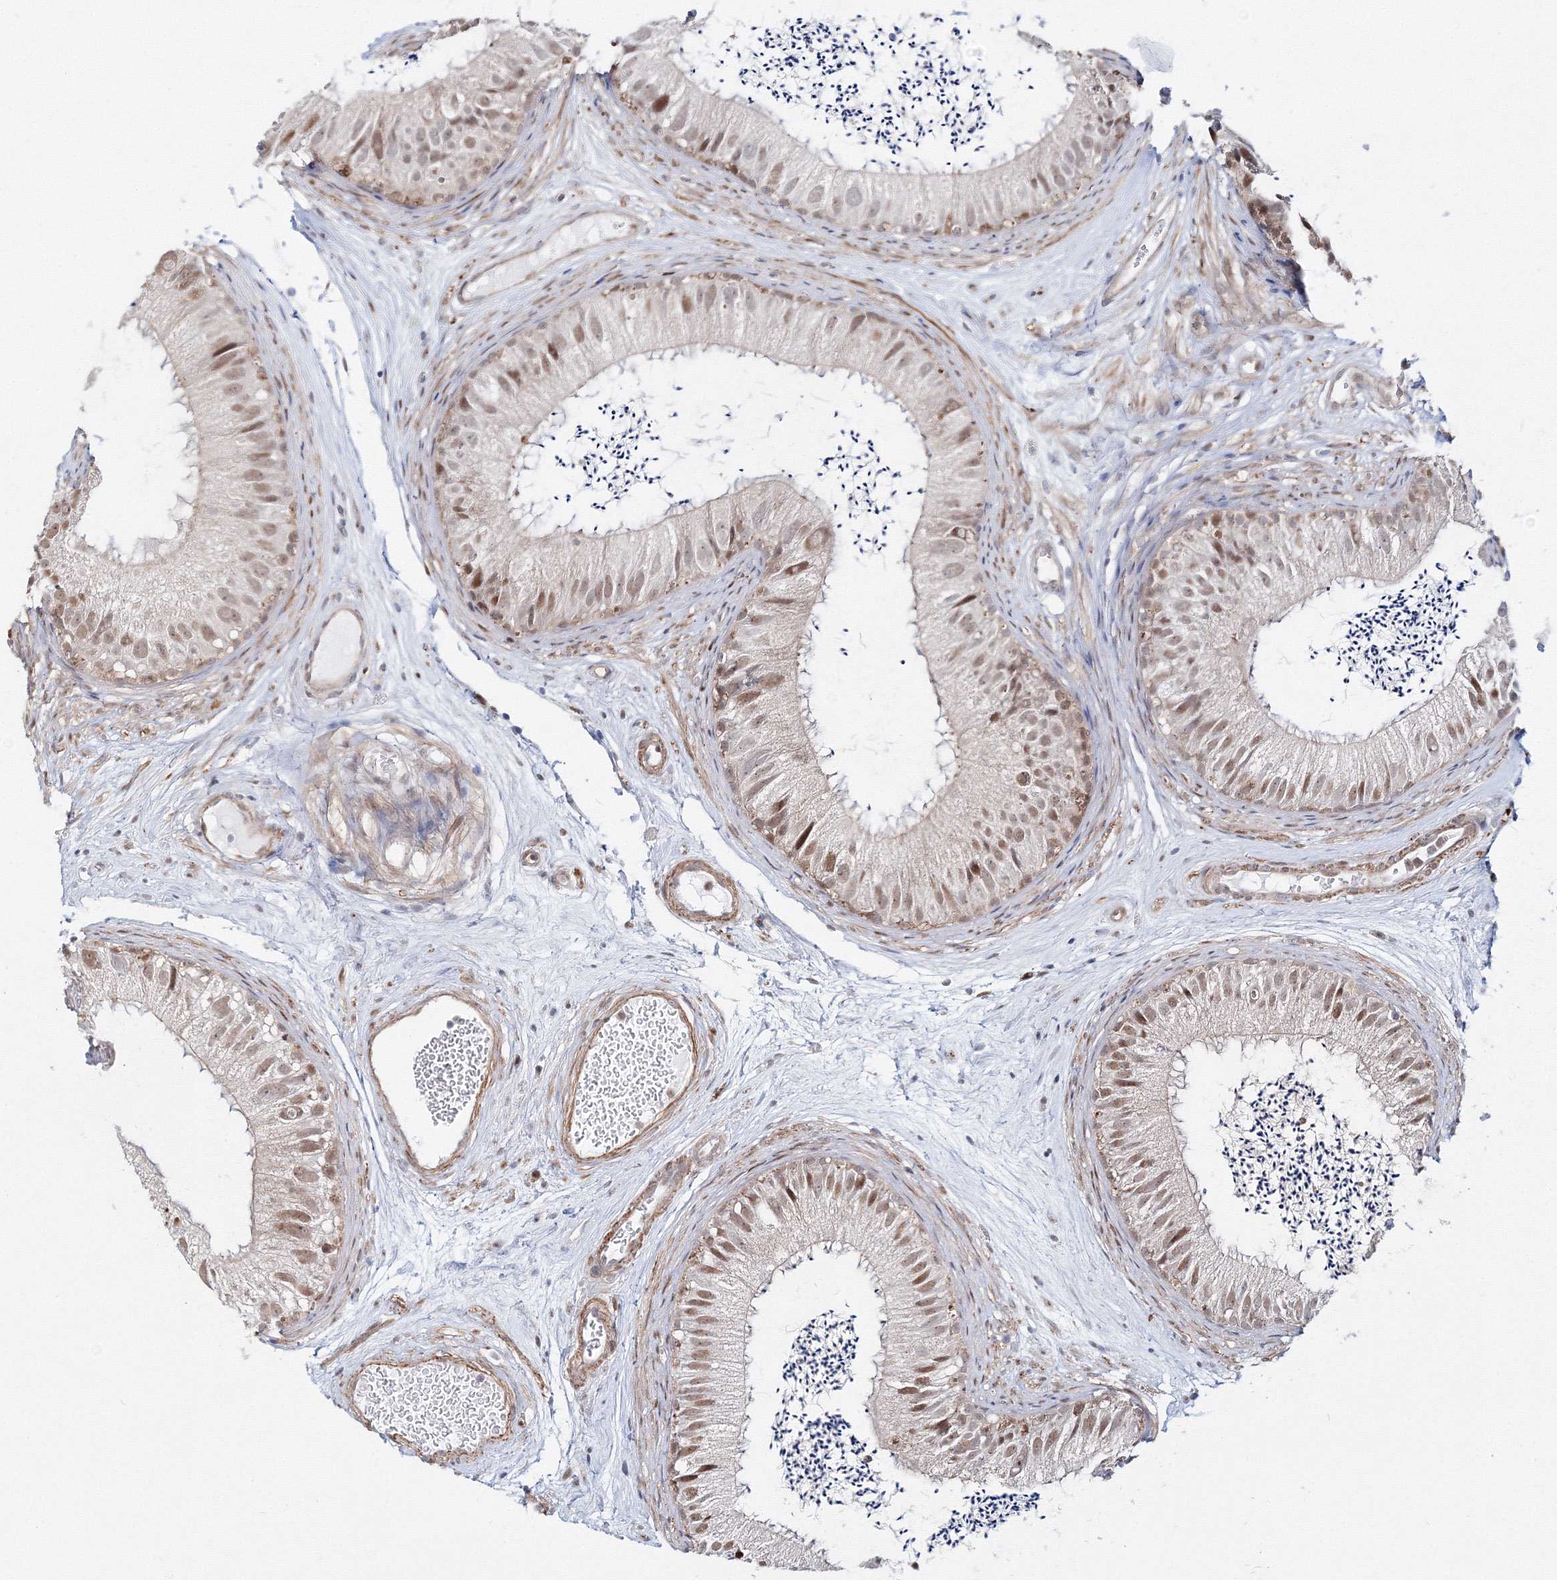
{"staining": {"intensity": "moderate", "quantity": "25%-75%", "location": "nuclear"}, "tissue": "epididymis", "cell_type": "Glandular cells", "image_type": "normal", "snomed": [{"axis": "morphology", "description": "Normal tissue, NOS"}, {"axis": "topography", "description": "Epididymis"}], "caption": "Protein analysis of normal epididymis shows moderate nuclear positivity in about 25%-75% of glandular cells.", "gene": "ARHGAP21", "patient": {"sex": "male", "age": 77}}